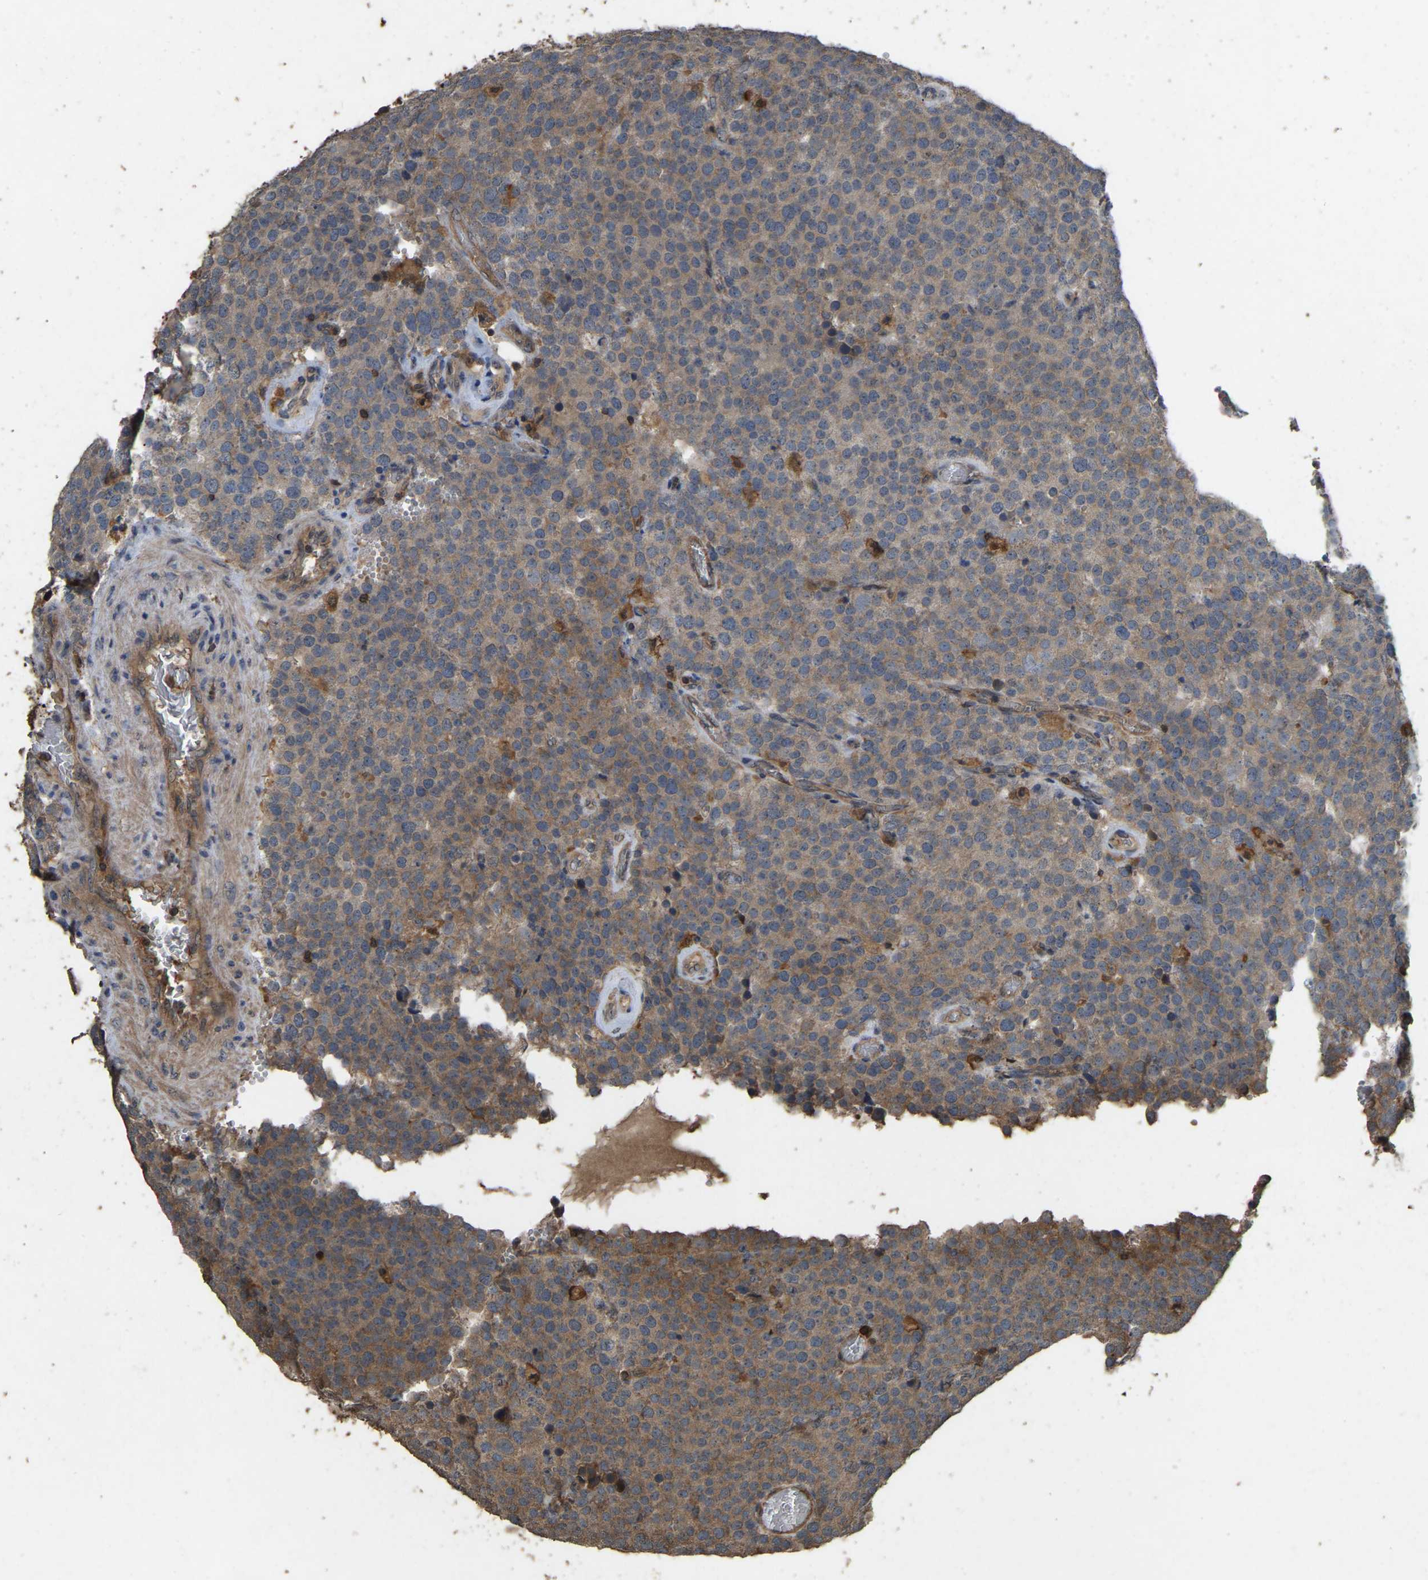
{"staining": {"intensity": "weak", "quantity": ">75%", "location": "cytoplasmic/membranous"}, "tissue": "testis cancer", "cell_type": "Tumor cells", "image_type": "cancer", "snomed": [{"axis": "morphology", "description": "Normal tissue, NOS"}, {"axis": "morphology", "description": "Seminoma, NOS"}, {"axis": "topography", "description": "Testis"}], "caption": "Testis cancer was stained to show a protein in brown. There is low levels of weak cytoplasmic/membranous expression in about >75% of tumor cells.", "gene": "FHIT", "patient": {"sex": "male", "age": 71}}